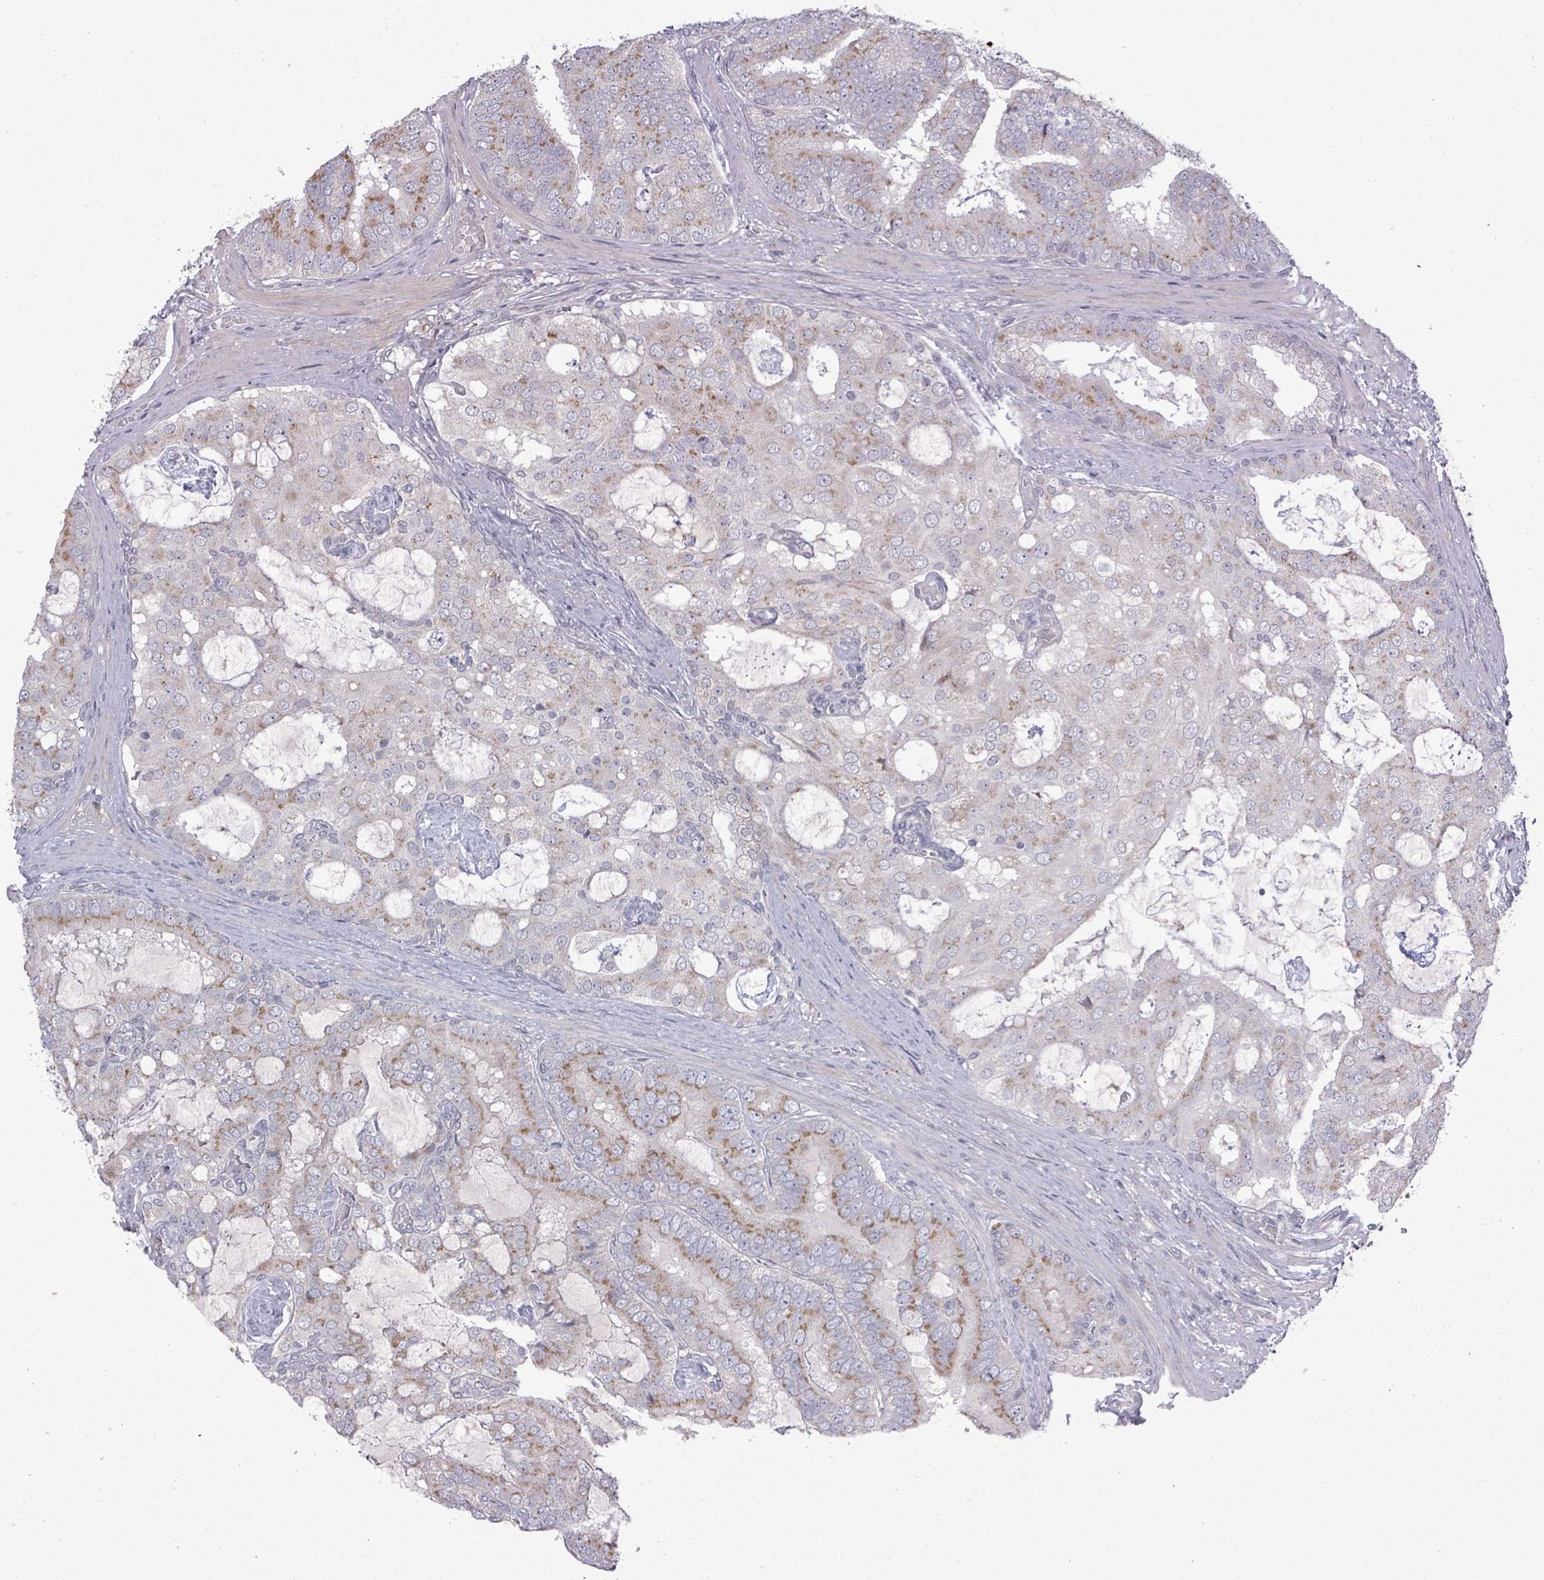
{"staining": {"intensity": "moderate", "quantity": "25%-75%", "location": "cytoplasmic/membranous"}, "tissue": "prostate cancer", "cell_type": "Tumor cells", "image_type": "cancer", "snomed": [{"axis": "morphology", "description": "Adenocarcinoma, High grade"}, {"axis": "topography", "description": "Prostate"}], "caption": "Protein expression analysis of prostate adenocarcinoma (high-grade) reveals moderate cytoplasmic/membranous positivity in approximately 25%-75% of tumor cells.", "gene": "ZFPM1", "patient": {"sex": "male", "age": 55}}